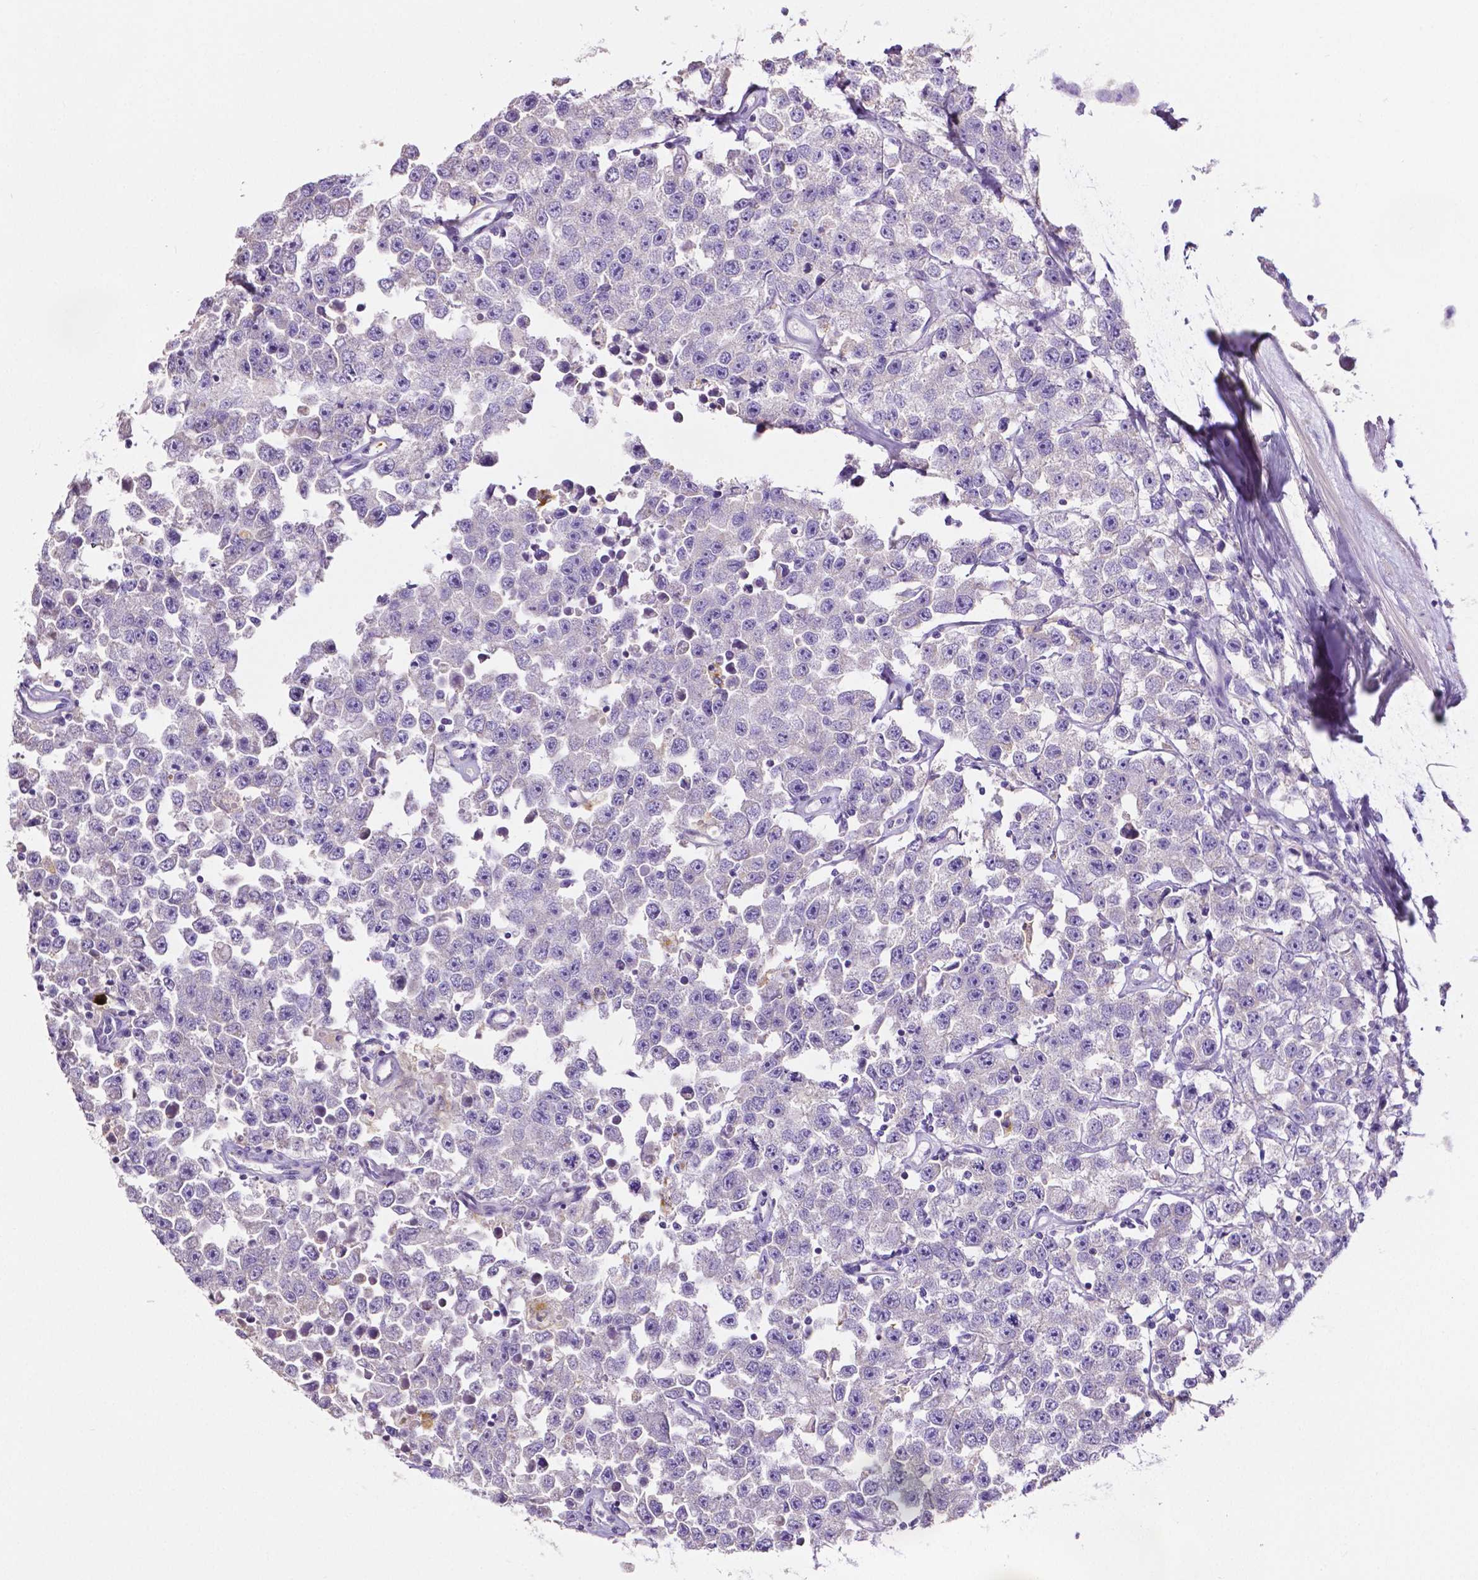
{"staining": {"intensity": "negative", "quantity": "none", "location": "none"}, "tissue": "testis cancer", "cell_type": "Tumor cells", "image_type": "cancer", "snomed": [{"axis": "morphology", "description": "Seminoma, NOS"}, {"axis": "topography", "description": "Testis"}], "caption": "A photomicrograph of human testis seminoma is negative for staining in tumor cells.", "gene": "MMP9", "patient": {"sex": "male", "age": 52}}